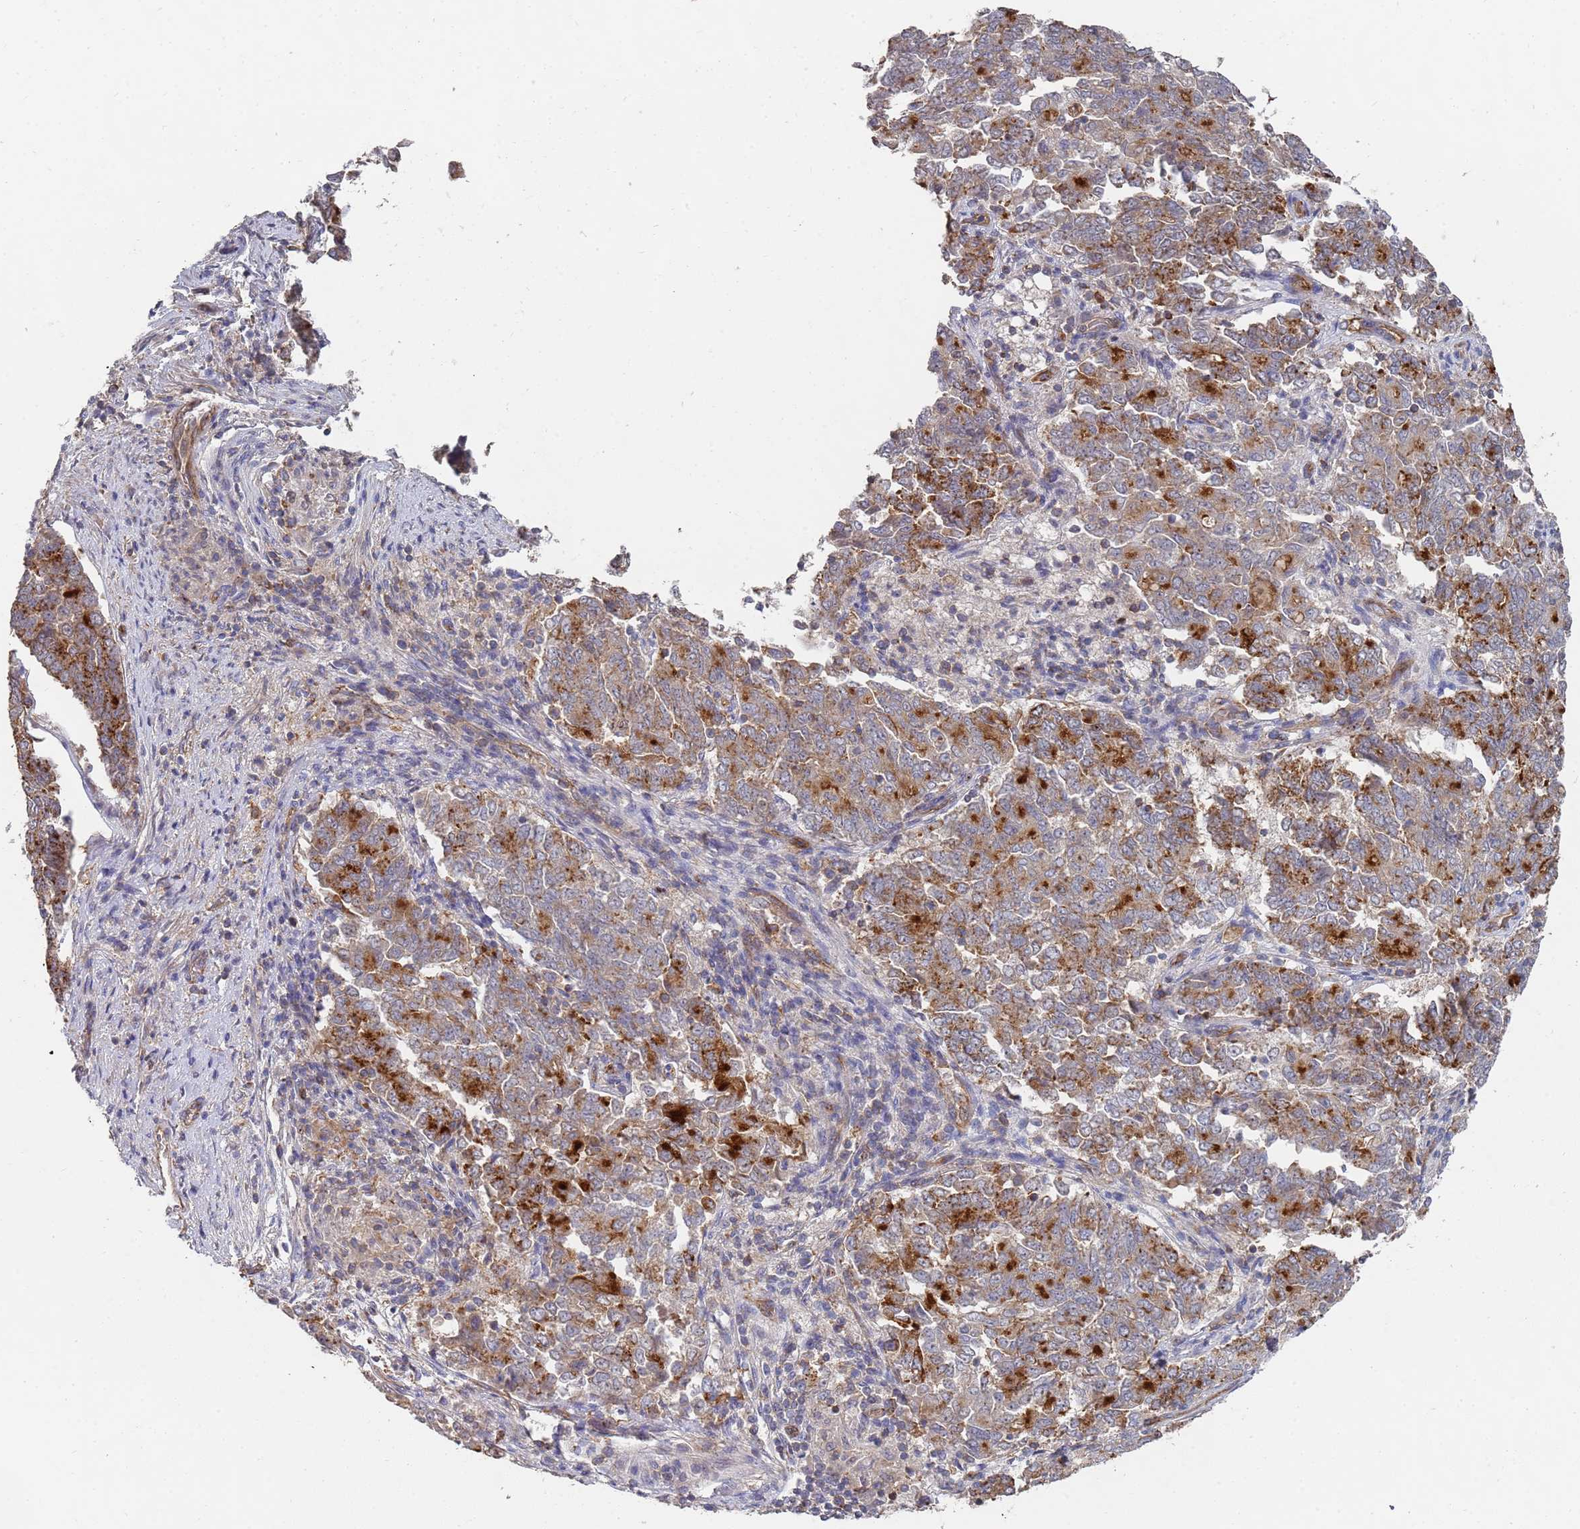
{"staining": {"intensity": "moderate", "quantity": ">75%", "location": "cytoplasmic/membranous"}, "tissue": "endometrial cancer", "cell_type": "Tumor cells", "image_type": "cancer", "snomed": [{"axis": "morphology", "description": "Adenocarcinoma, NOS"}, {"axis": "topography", "description": "Endometrium"}], "caption": "Protein expression analysis of human adenocarcinoma (endometrial) reveals moderate cytoplasmic/membranous staining in approximately >75% of tumor cells. Immunohistochemistry stains the protein of interest in brown and the nuclei are stained blue.", "gene": "ABCB6", "patient": {"sex": "female", "age": 80}}